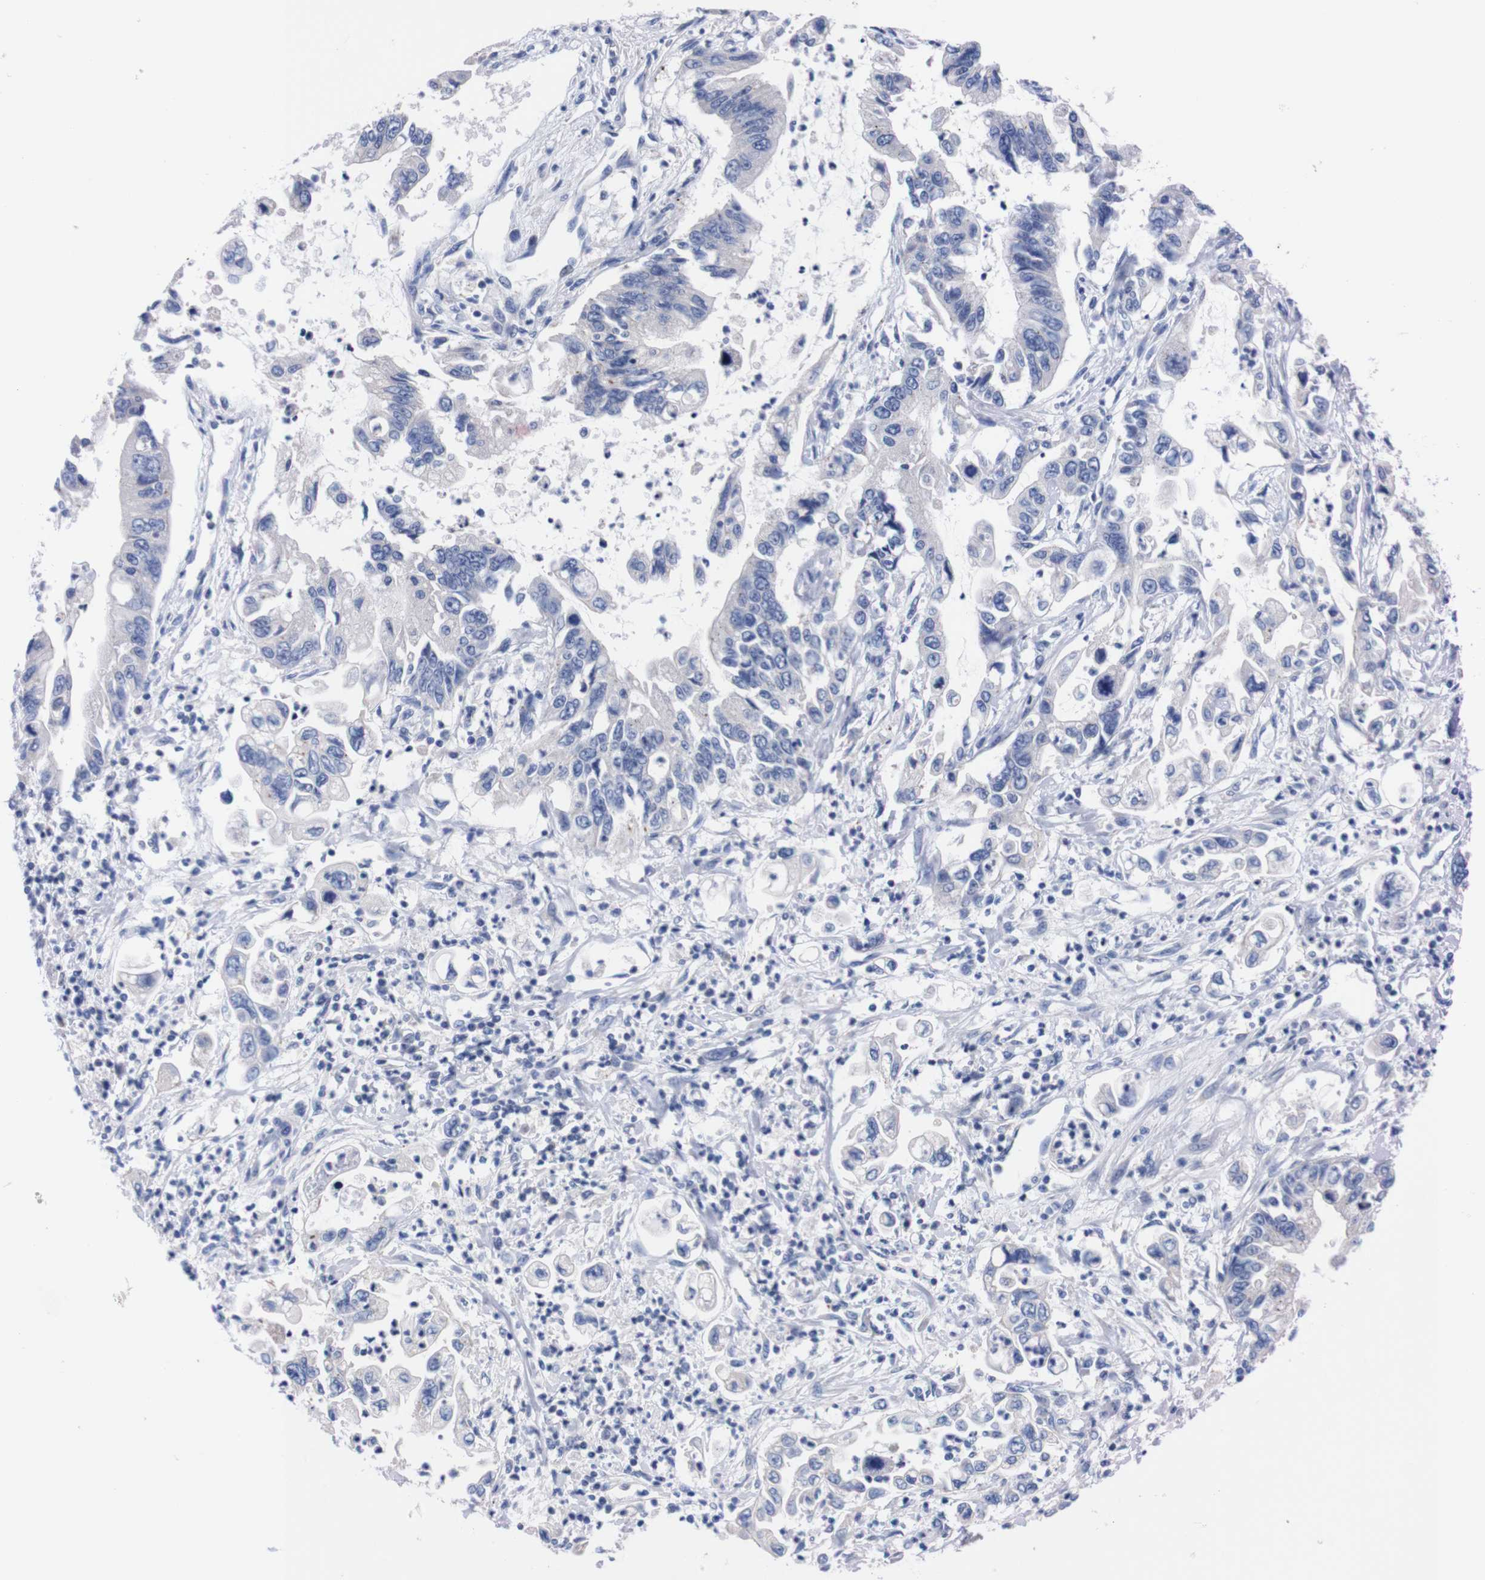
{"staining": {"intensity": "negative", "quantity": "none", "location": "none"}, "tissue": "pancreatic cancer", "cell_type": "Tumor cells", "image_type": "cancer", "snomed": [{"axis": "morphology", "description": "Adenocarcinoma, NOS"}, {"axis": "topography", "description": "Pancreas"}], "caption": "This is an IHC photomicrograph of human pancreatic cancer (adenocarcinoma). There is no positivity in tumor cells.", "gene": "FAM210A", "patient": {"sex": "male", "age": 56}}